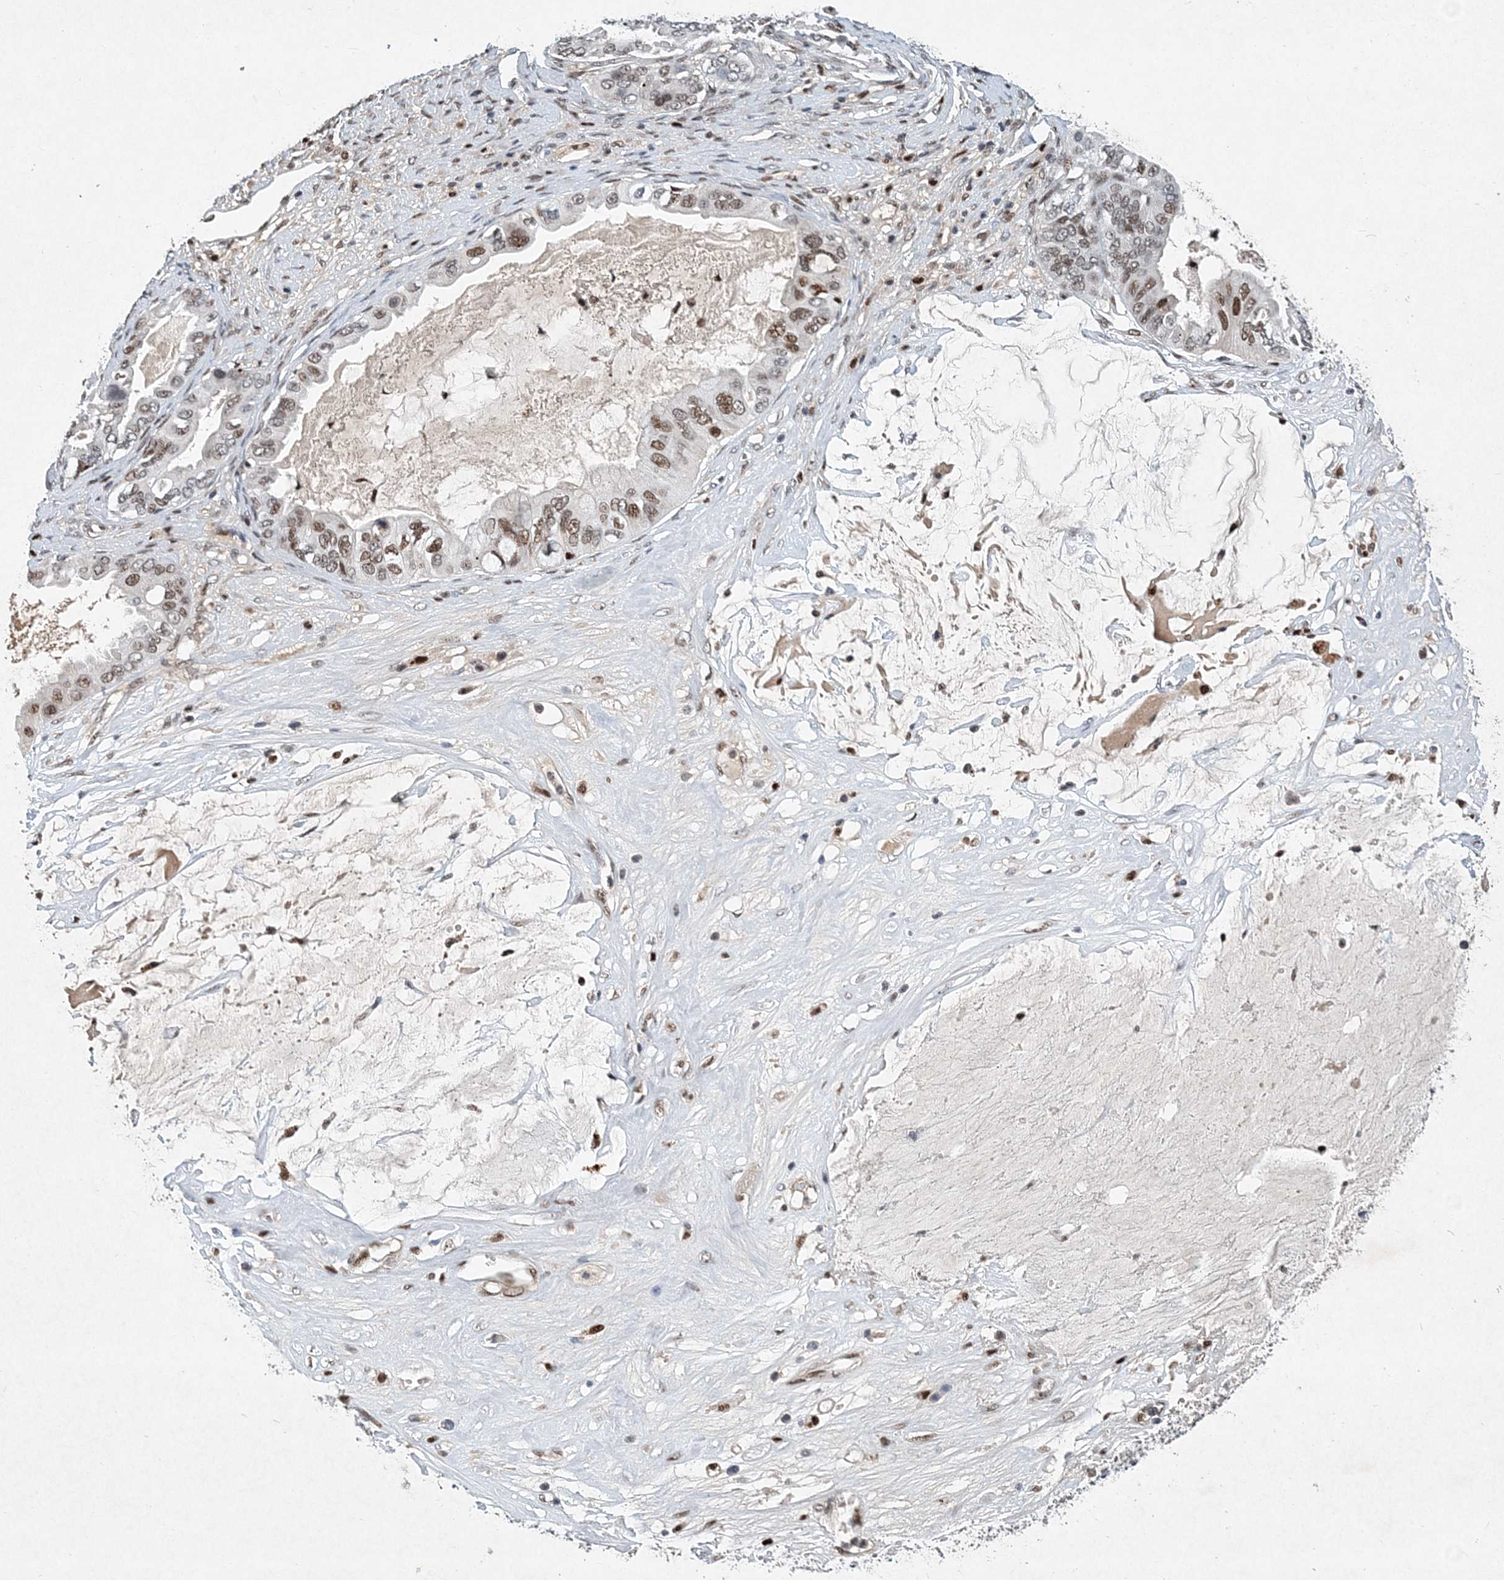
{"staining": {"intensity": "moderate", "quantity": "25%-75%", "location": "nuclear"}, "tissue": "ovarian cancer", "cell_type": "Tumor cells", "image_type": "cancer", "snomed": [{"axis": "morphology", "description": "Cystadenocarcinoma, mucinous, NOS"}, {"axis": "topography", "description": "Ovary"}], "caption": "A high-resolution micrograph shows IHC staining of mucinous cystadenocarcinoma (ovarian), which reveals moderate nuclear positivity in about 25%-75% of tumor cells. (Stains: DAB (3,3'-diaminobenzidine) in brown, nuclei in blue, Microscopy: brightfield microscopy at high magnification).", "gene": "KPNA4", "patient": {"sex": "female", "age": 80}}